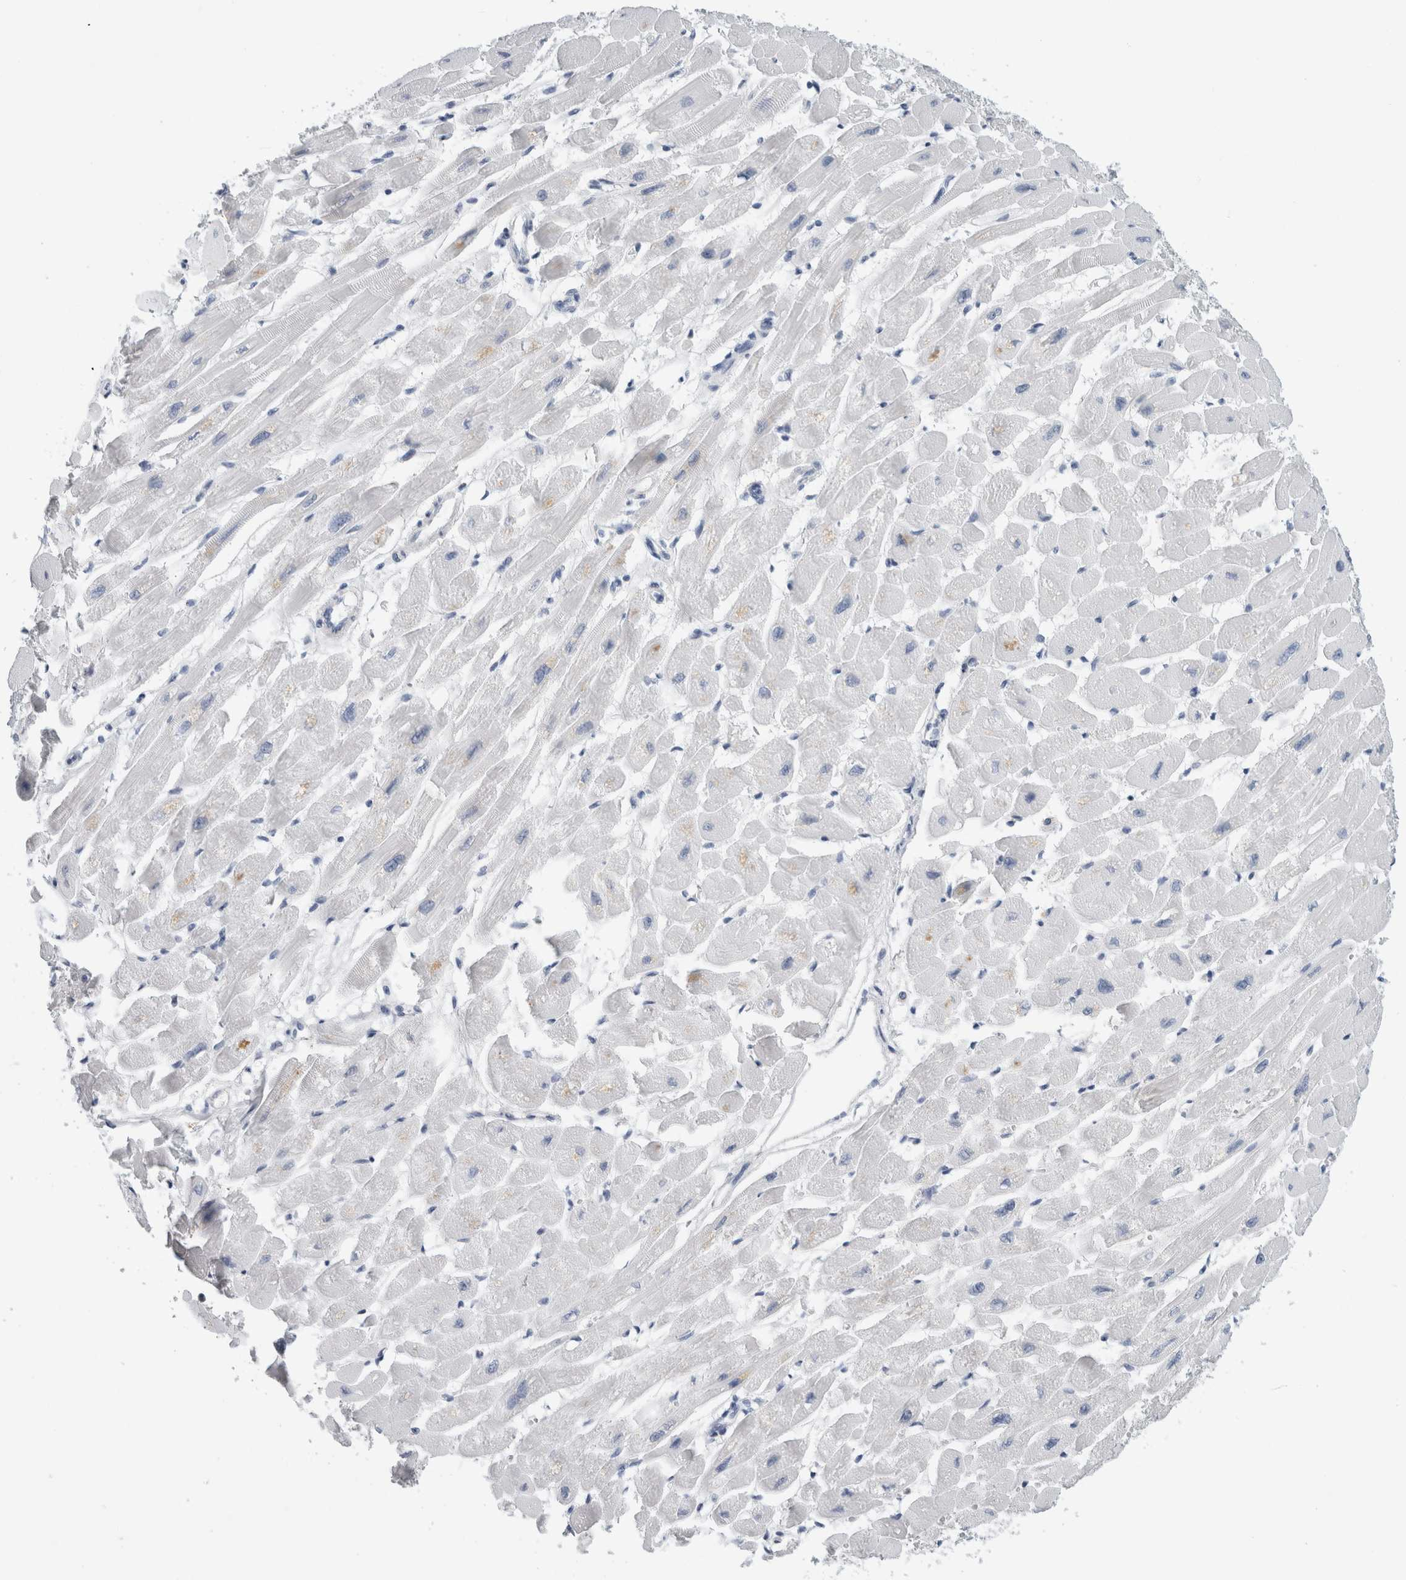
{"staining": {"intensity": "negative", "quantity": "none", "location": "none"}, "tissue": "heart muscle", "cell_type": "Cardiomyocytes", "image_type": "normal", "snomed": [{"axis": "morphology", "description": "Normal tissue, NOS"}, {"axis": "topography", "description": "Heart"}], "caption": "Cardiomyocytes show no significant protein positivity in benign heart muscle.", "gene": "CASP6", "patient": {"sex": "female", "age": 54}}